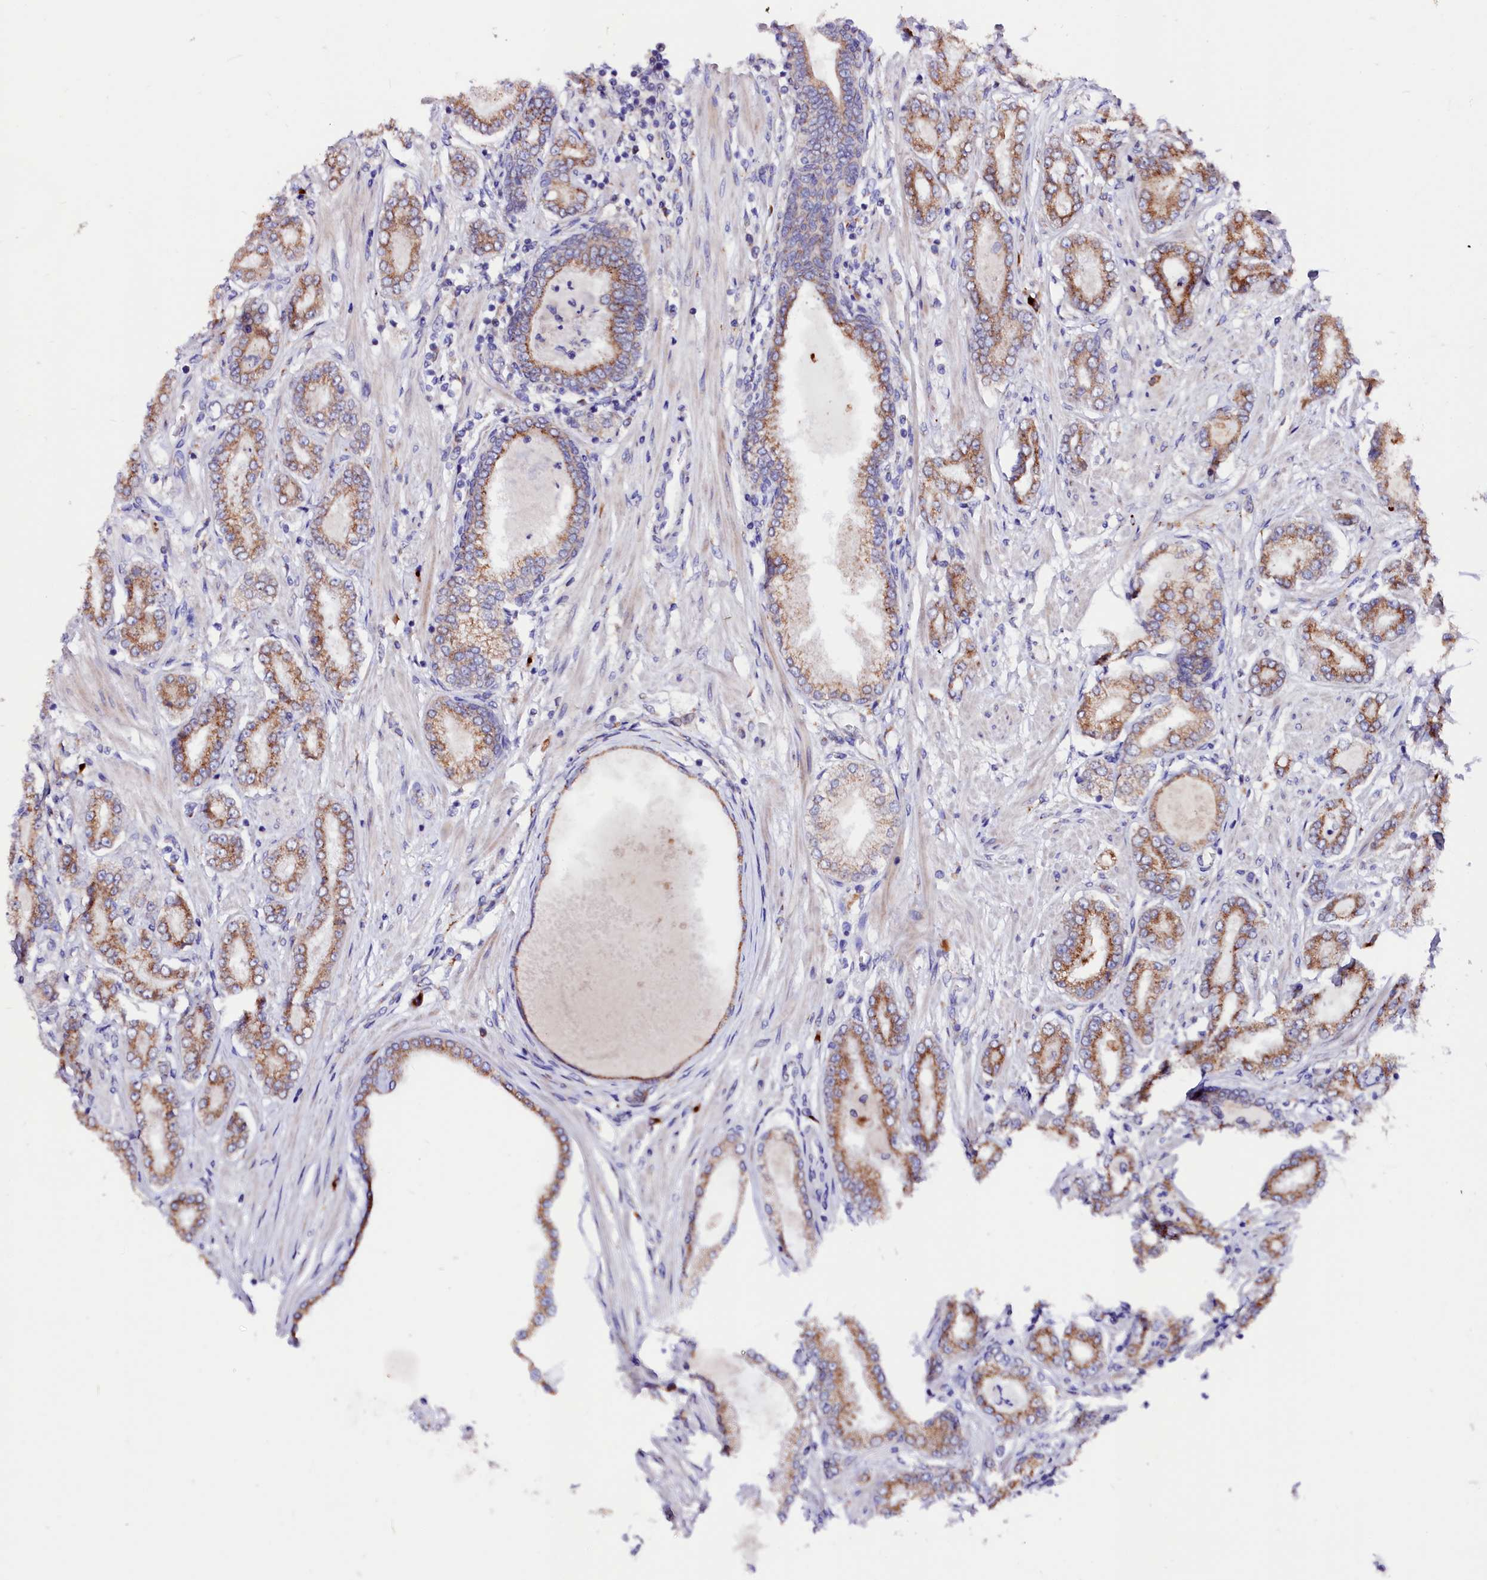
{"staining": {"intensity": "moderate", "quantity": ">75%", "location": "cytoplasmic/membranous"}, "tissue": "prostate cancer", "cell_type": "Tumor cells", "image_type": "cancer", "snomed": [{"axis": "morphology", "description": "Adenocarcinoma, Low grade"}, {"axis": "topography", "description": "Prostate"}], "caption": "There is medium levels of moderate cytoplasmic/membranous positivity in tumor cells of prostate cancer, as demonstrated by immunohistochemical staining (brown color).", "gene": "LMAN1", "patient": {"sex": "male", "age": 63}}